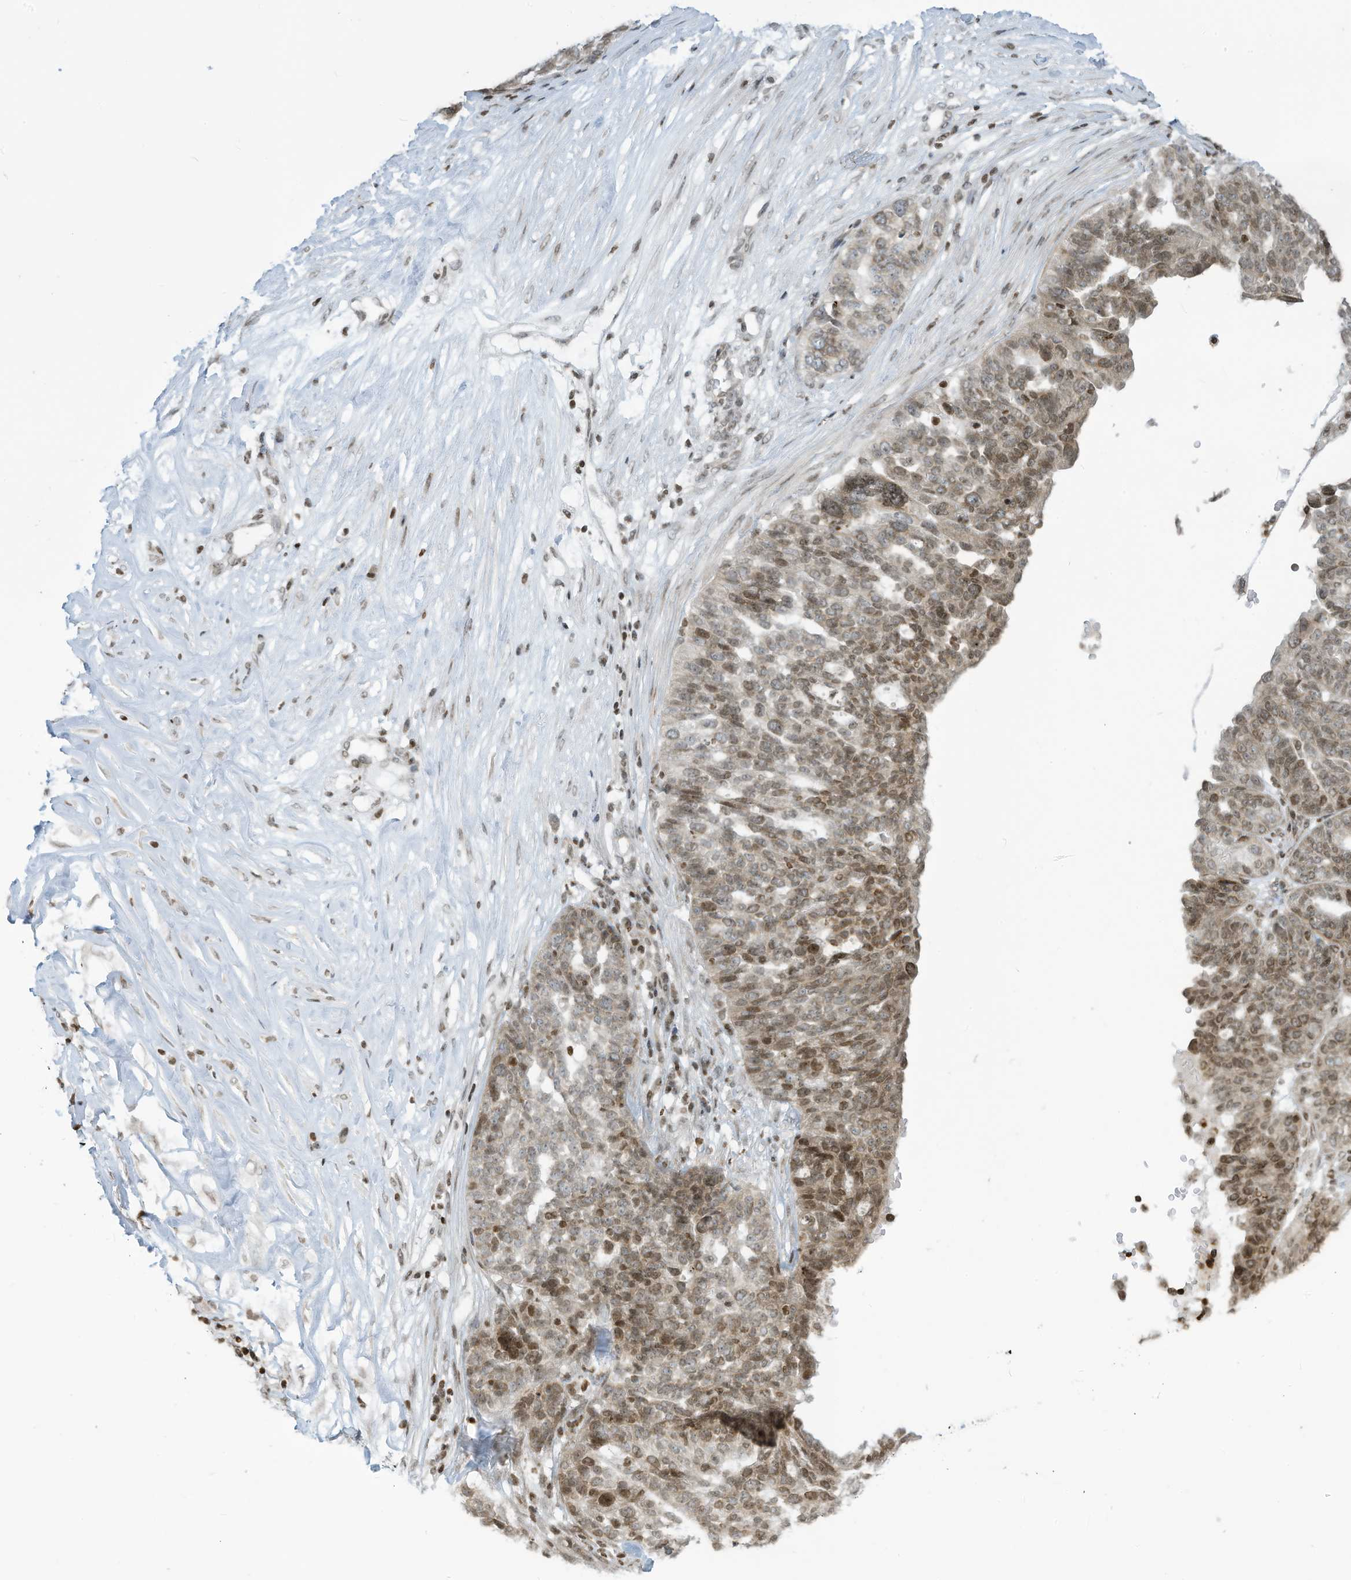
{"staining": {"intensity": "moderate", "quantity": "25%-75%", "location": "nuclear"}, "tissue": "ovarian cancer", "cell_type": "Tumor cells", "image_type": "cancer", "snomed": [{"axis": "morphology", "description": "Cystadenocarcinoma, serous, NOS"}, {"axis": "topography", "description": "Ovary"}], "caption": "Protein positivity by immunohistochemistry (IHC) demonstrates moderate nuclear positivity in about 25%-75% of tumor cells in ovarian cancer.", "gene": "ADI1", "patient": {"sex": "female", "age": 59}}